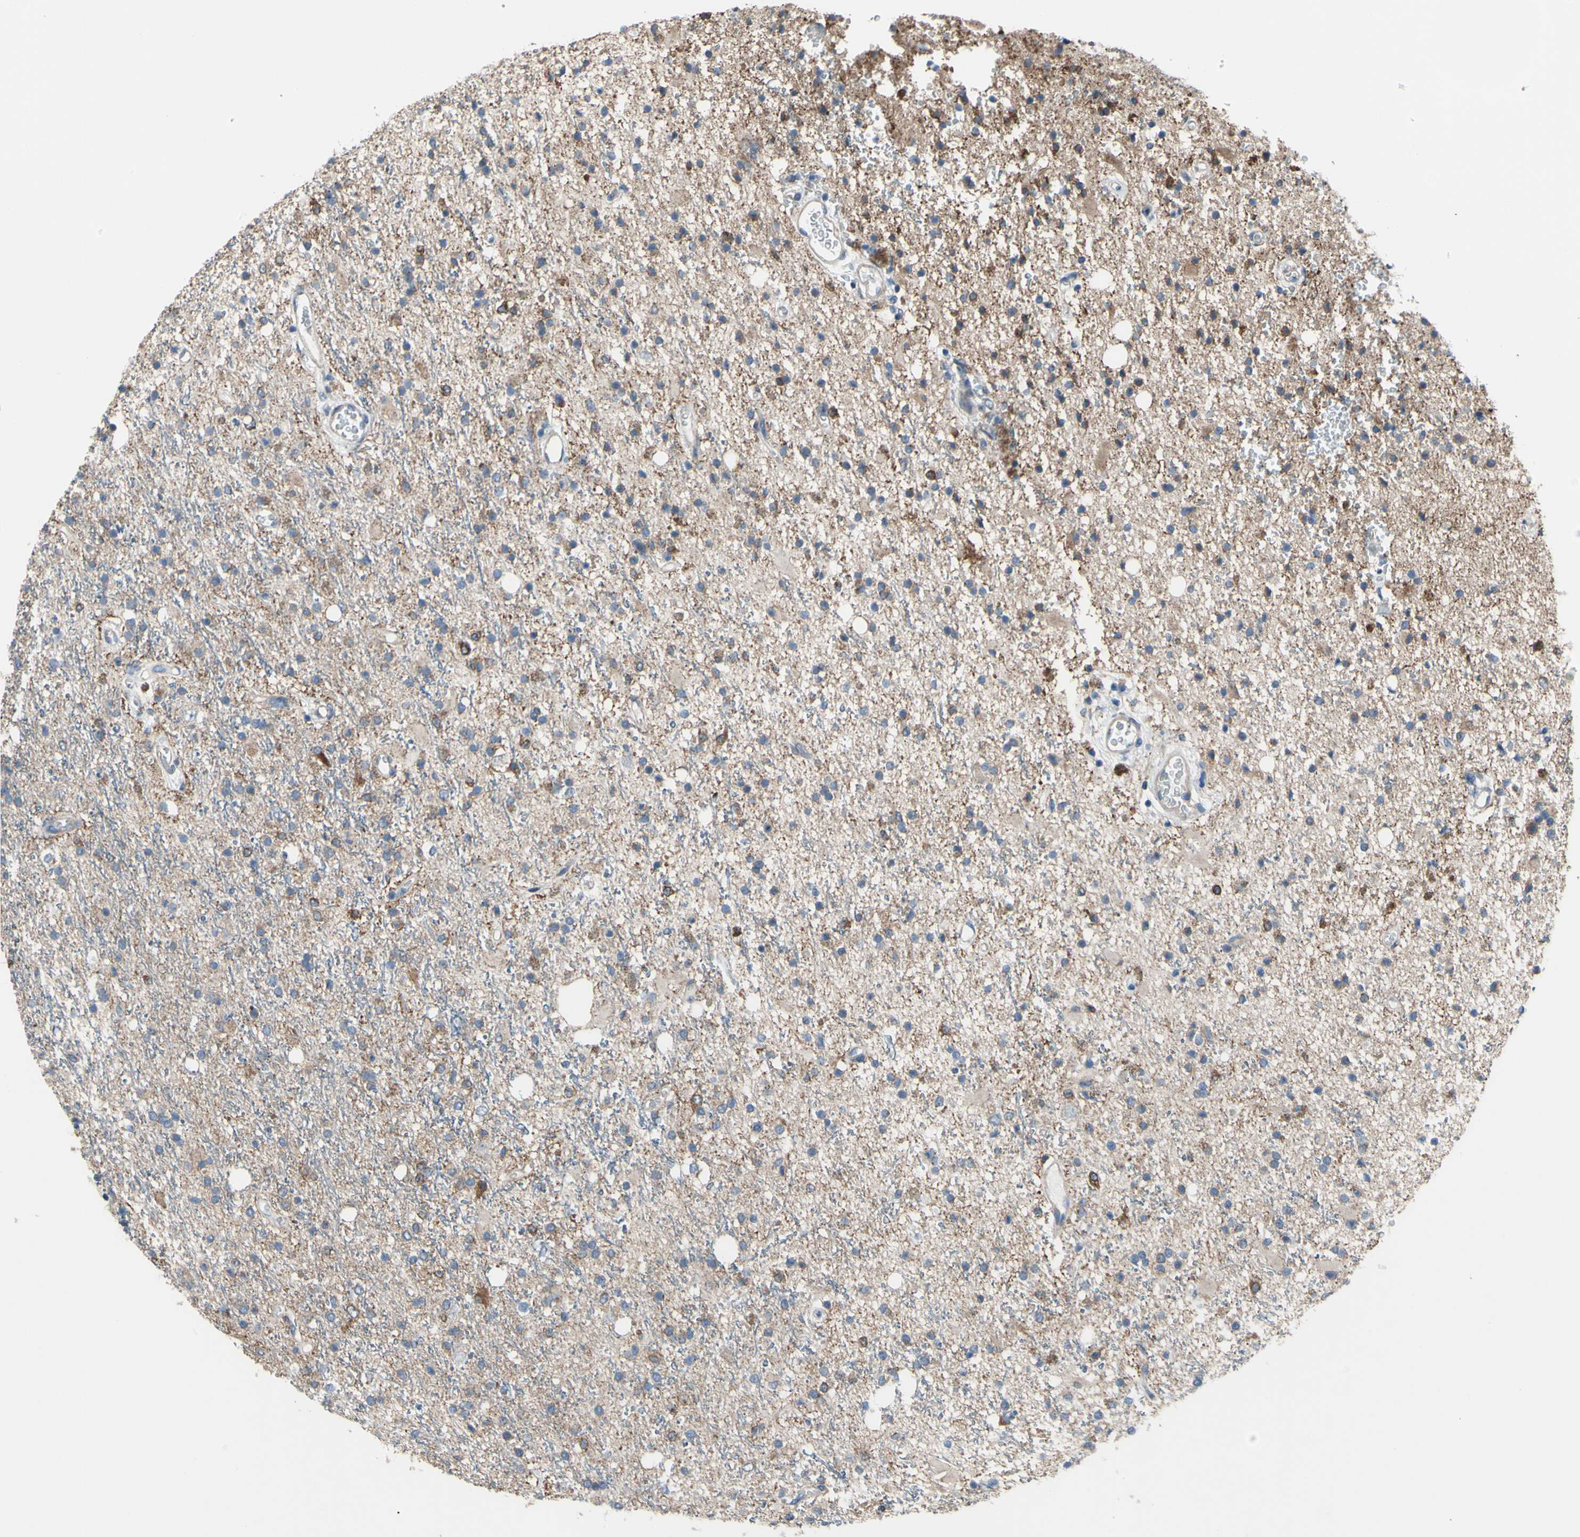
{"staining": {"intensity": "moderate", "quantity": "25%-75%", "location": "cytoplasmic/membranous"}, "tissue": "glioma", "cell_type": "Tumor cells", "image_type": "cancer", "snomed": [{"axis": "morphology", "description": "Glioma, malignant, High grade"}, {"axis": "topography", "description": "Brain"}], "caption": "A medium amount of moderate cytoplasmic/membranous positivity is identified in about 25%-75% of tumor cells in glioma tissue.", "gene": "GRAMD2B", "patient": {"sex": "male", "age": 47}}